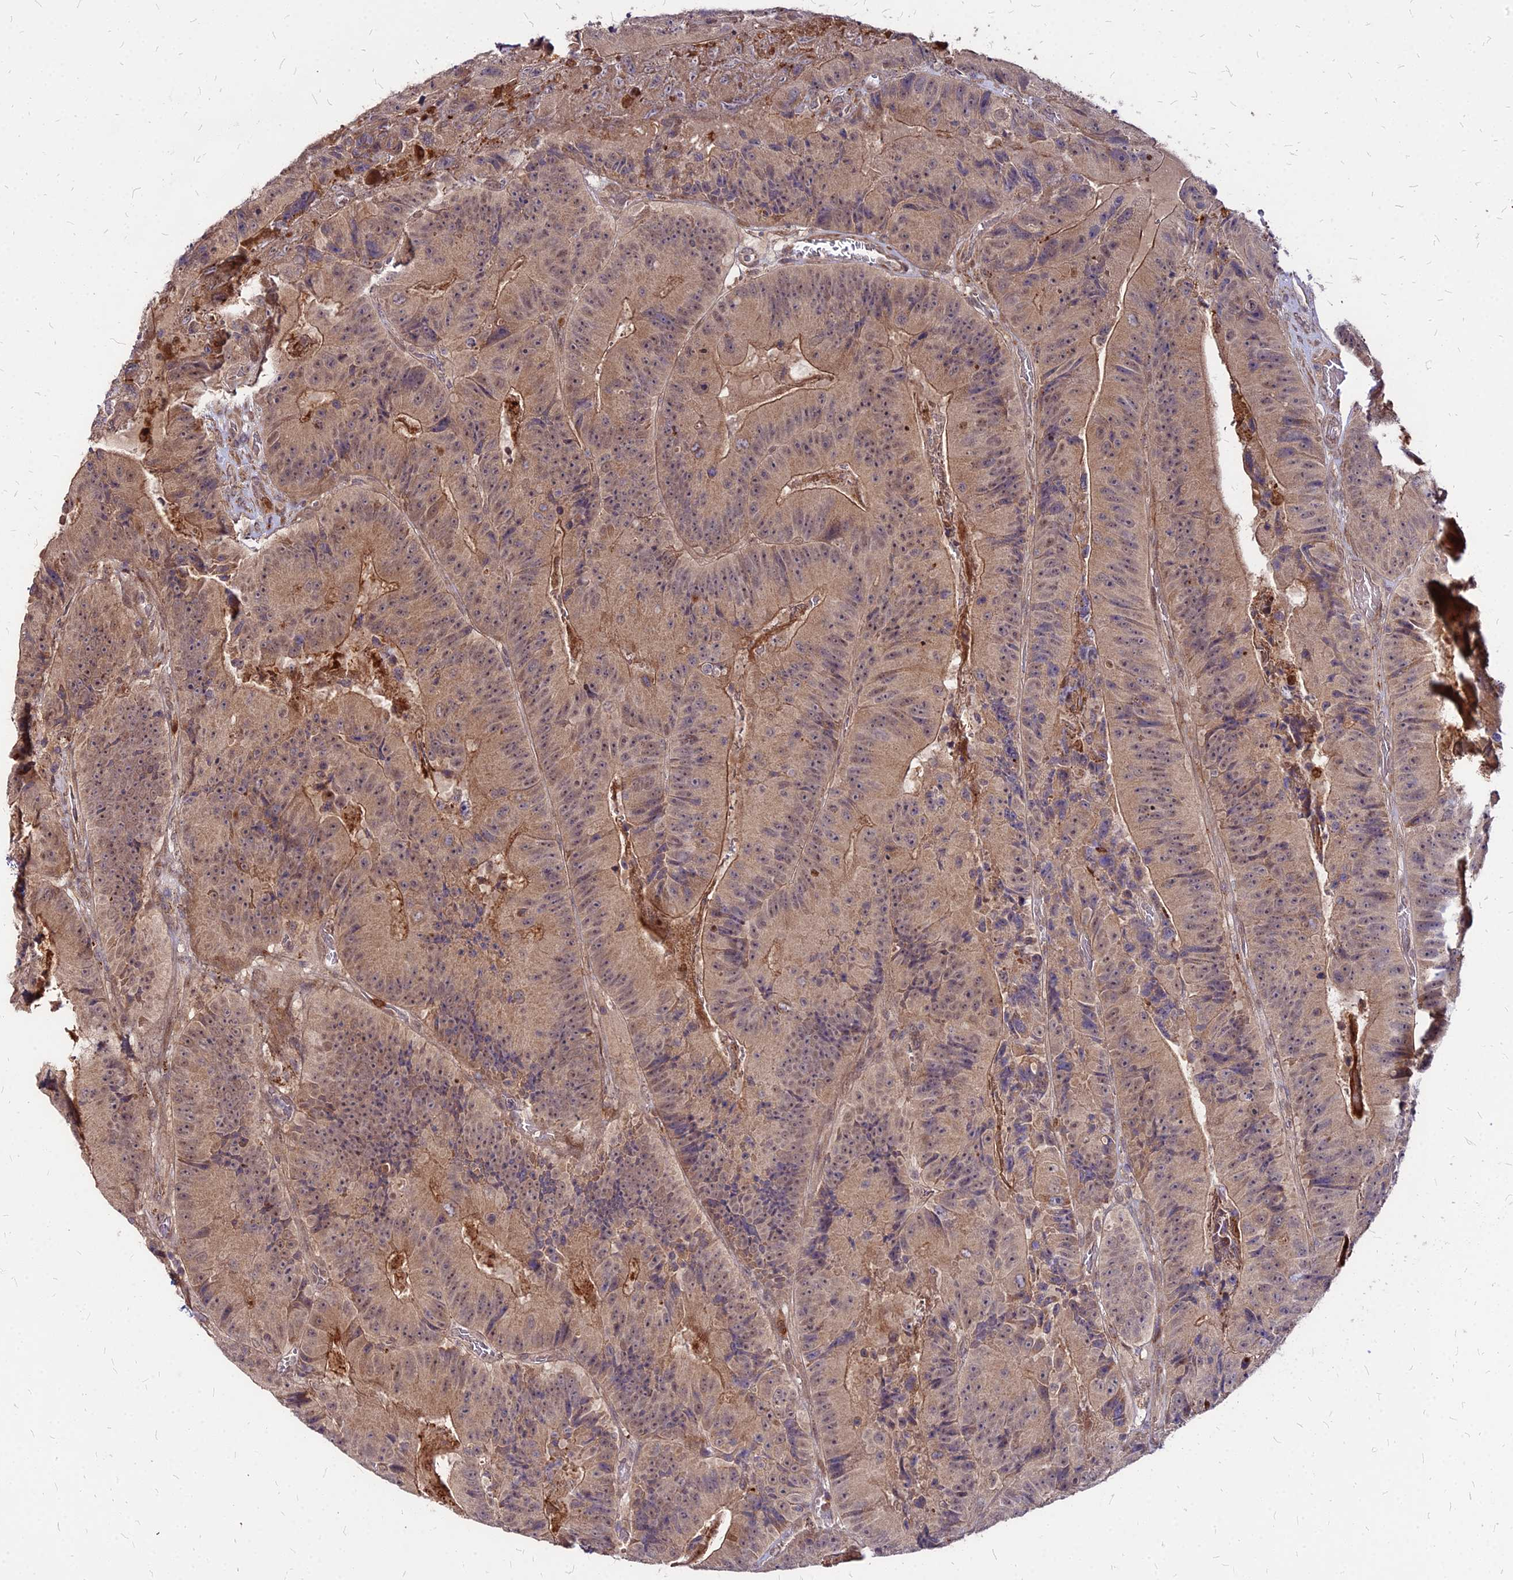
{"staining": {"intensity": "weak", "quantity": ">75%", "location": "cytoplasmic/membranous"}, "tissue": "colorectal cancer", "cell_type": "Tumor cells", "image_type": "cancer", "snomed": [{"axis": "morphology", "description": "Adenocarcinoma, NOS"}, {"axis": "topography", "description": "Colon"}], "caption": "Protein expression by immunohistochemistry demonstrates weak cytoplasmic/membranous positivity in about >75% of tumor cells in adenocarcinoma (colorectal).", "gene": "APBA3", "patient": {"sex": "female", "age": 86}}